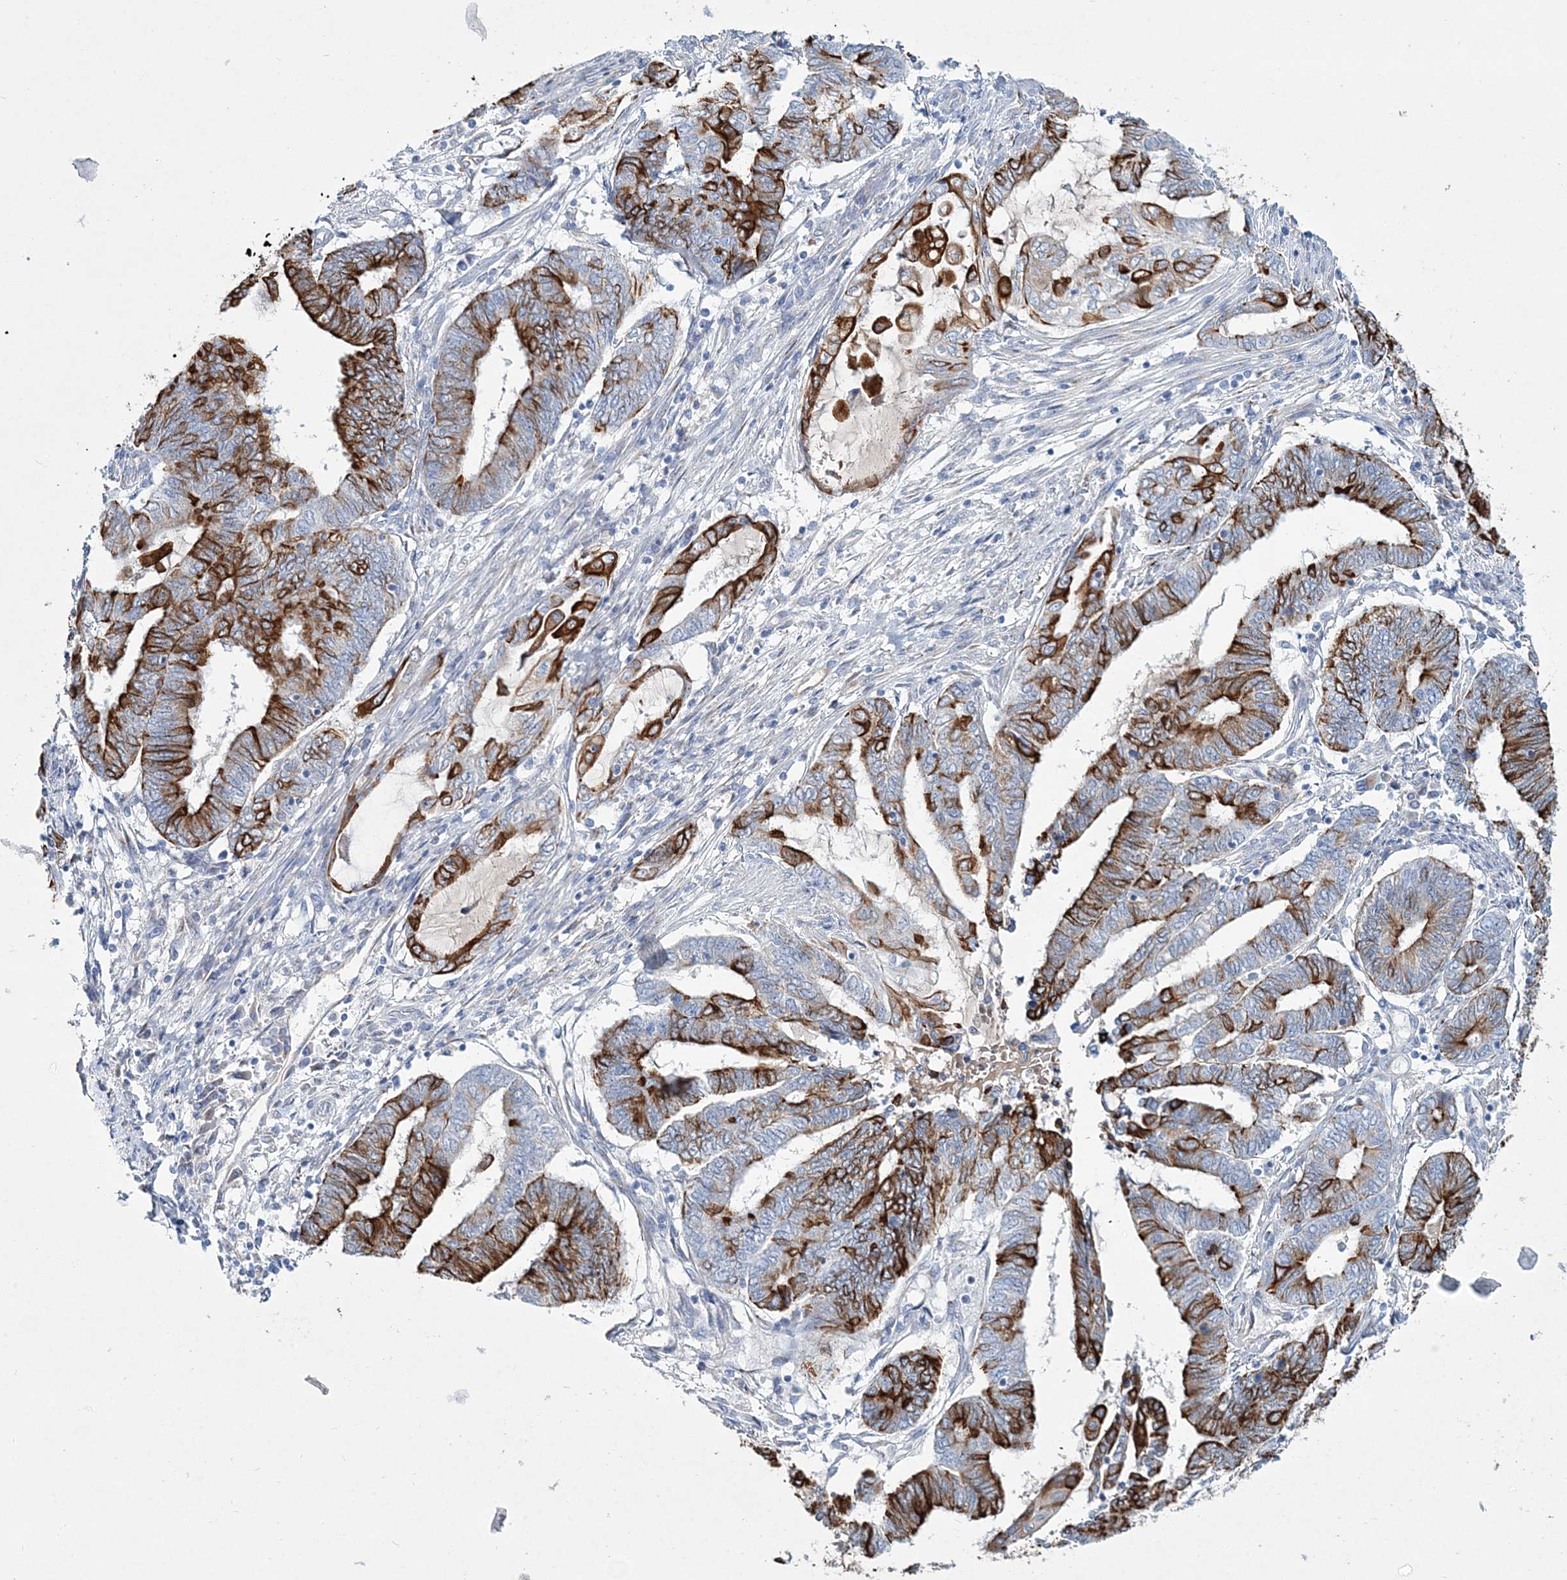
{"staining": {"intensity": "strong", "quantity": "25%-75%", "location": "cytoplasmic/membranous"}, "tissue": "endometrial cancer", "cell_type": "Tumor cells", "image_type": "cancer", "snomed": [{"axis": "morphology", "description": "Adenocarcinoma, NOS"}, {"axis": "topography", "description": "Uterus"}, {"axis": "topography", "description": "Endometrium"}], "caption": "Immunohistochemical staining of endometrial cancer (adenocarcinoma) displays high levels of strong cytoplasmic/membranous protein staining in approximately 25%-75% of tumor cells.", "gene": "ADGRL1", "patient": {"sex": "female", "age": 70}}